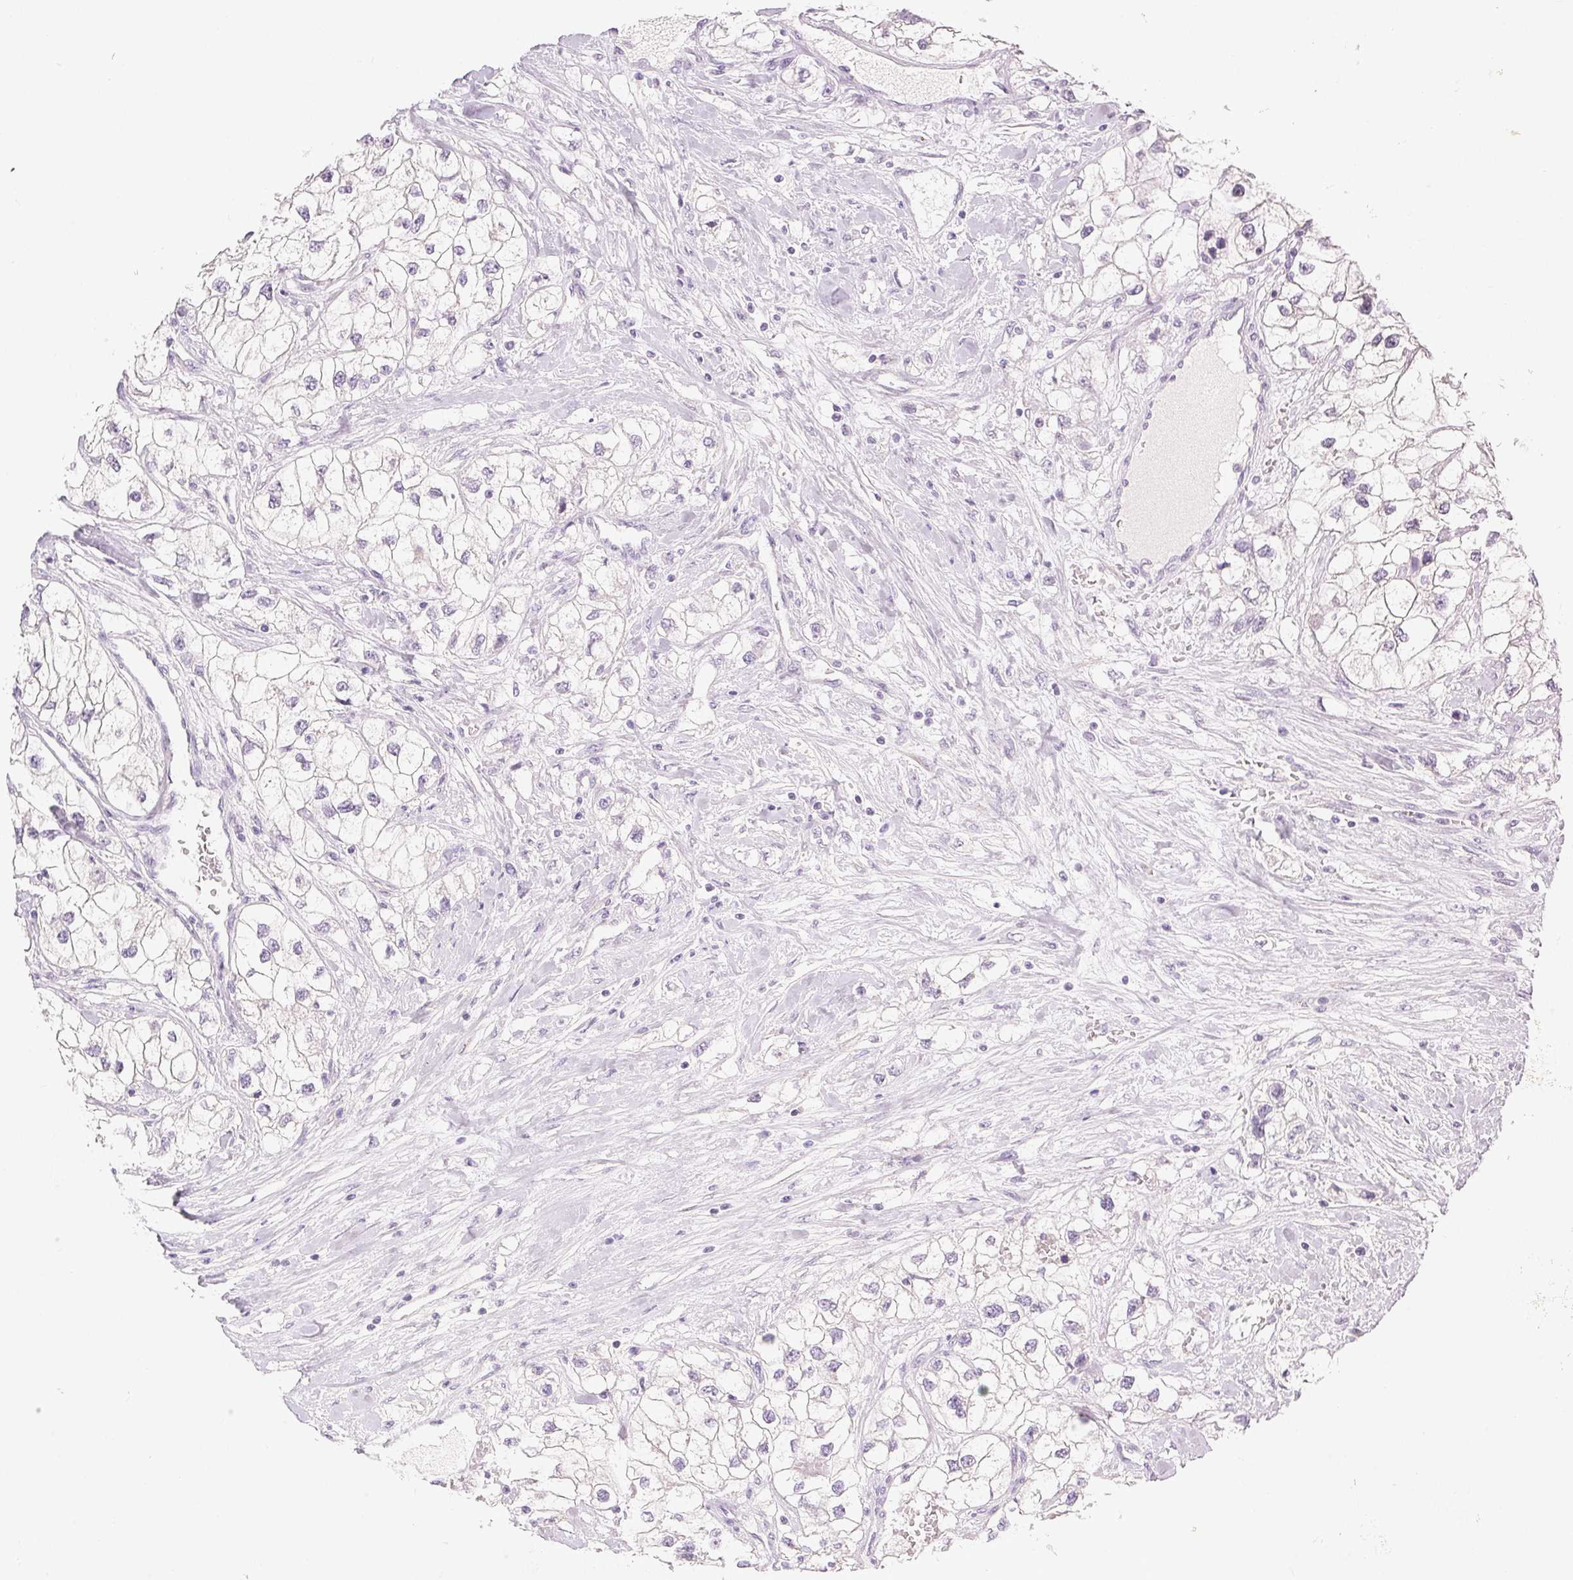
{"staining": {"intensity": "negative", "quantity": "none", "location": "none"}, "tissue": "renal cancer", "cell_type": "Tumor cells", "image_type": "cancer", "snomed": [{"axis": "morphology", "description": "Adenocarcinoma, NOS"}, {"axis": "topography", "description": "Kidney"}], "caption": "Immunohistochemical staining of human renal cancer (adenocarcinoma) demonstrates no significant expression in tumor cells. (DAB (3,3'-diaminobenzidine) immunohistochemistry, high magnification).", "gene": "MIOX", "patient": {"sex": "male", "age": 59}}